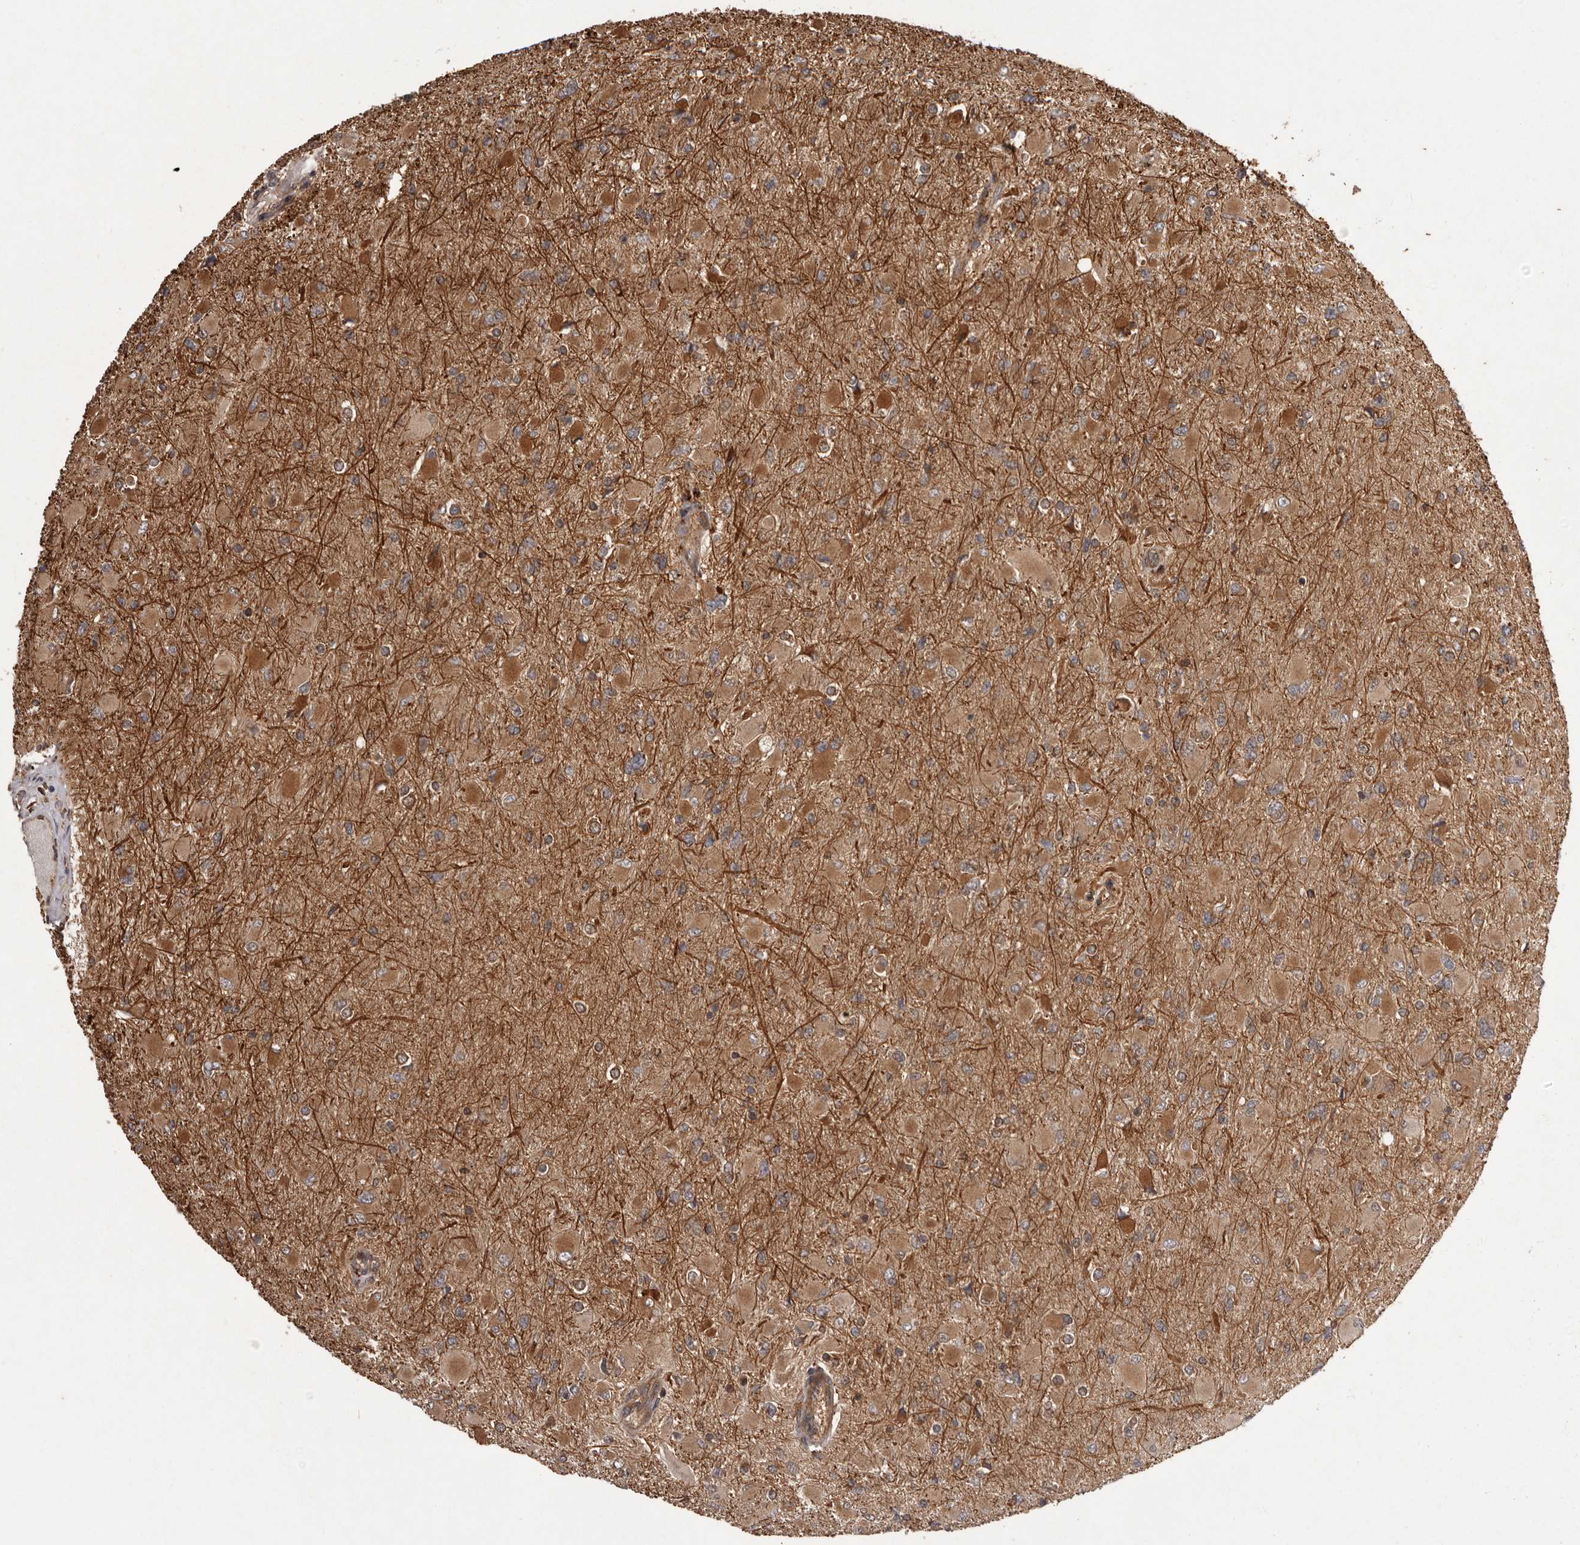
{"staining": {"intensity": "moderate", "quantity": ">75%", "location": "cytoplasmic/membranous"}, "tissue": "glioma", "cell_type": "Tumor cells", "image_type": "cancer", "snomed": [{"axis": "morphology", "description": "Glioma, malignant, High grade"}, {"axis": "topography", "description": "Cerebral cortex"}], "caption": "Immunohistochemistry (DAB (3,3'-diaminobenzidine)) staining of human glioma exhibits moderate cytoplasmic/membranous protein positivity in approximately >75% of tumor cells.", "gene": "SLC22A3", "patient": {"sex": "female", "age": 36}}